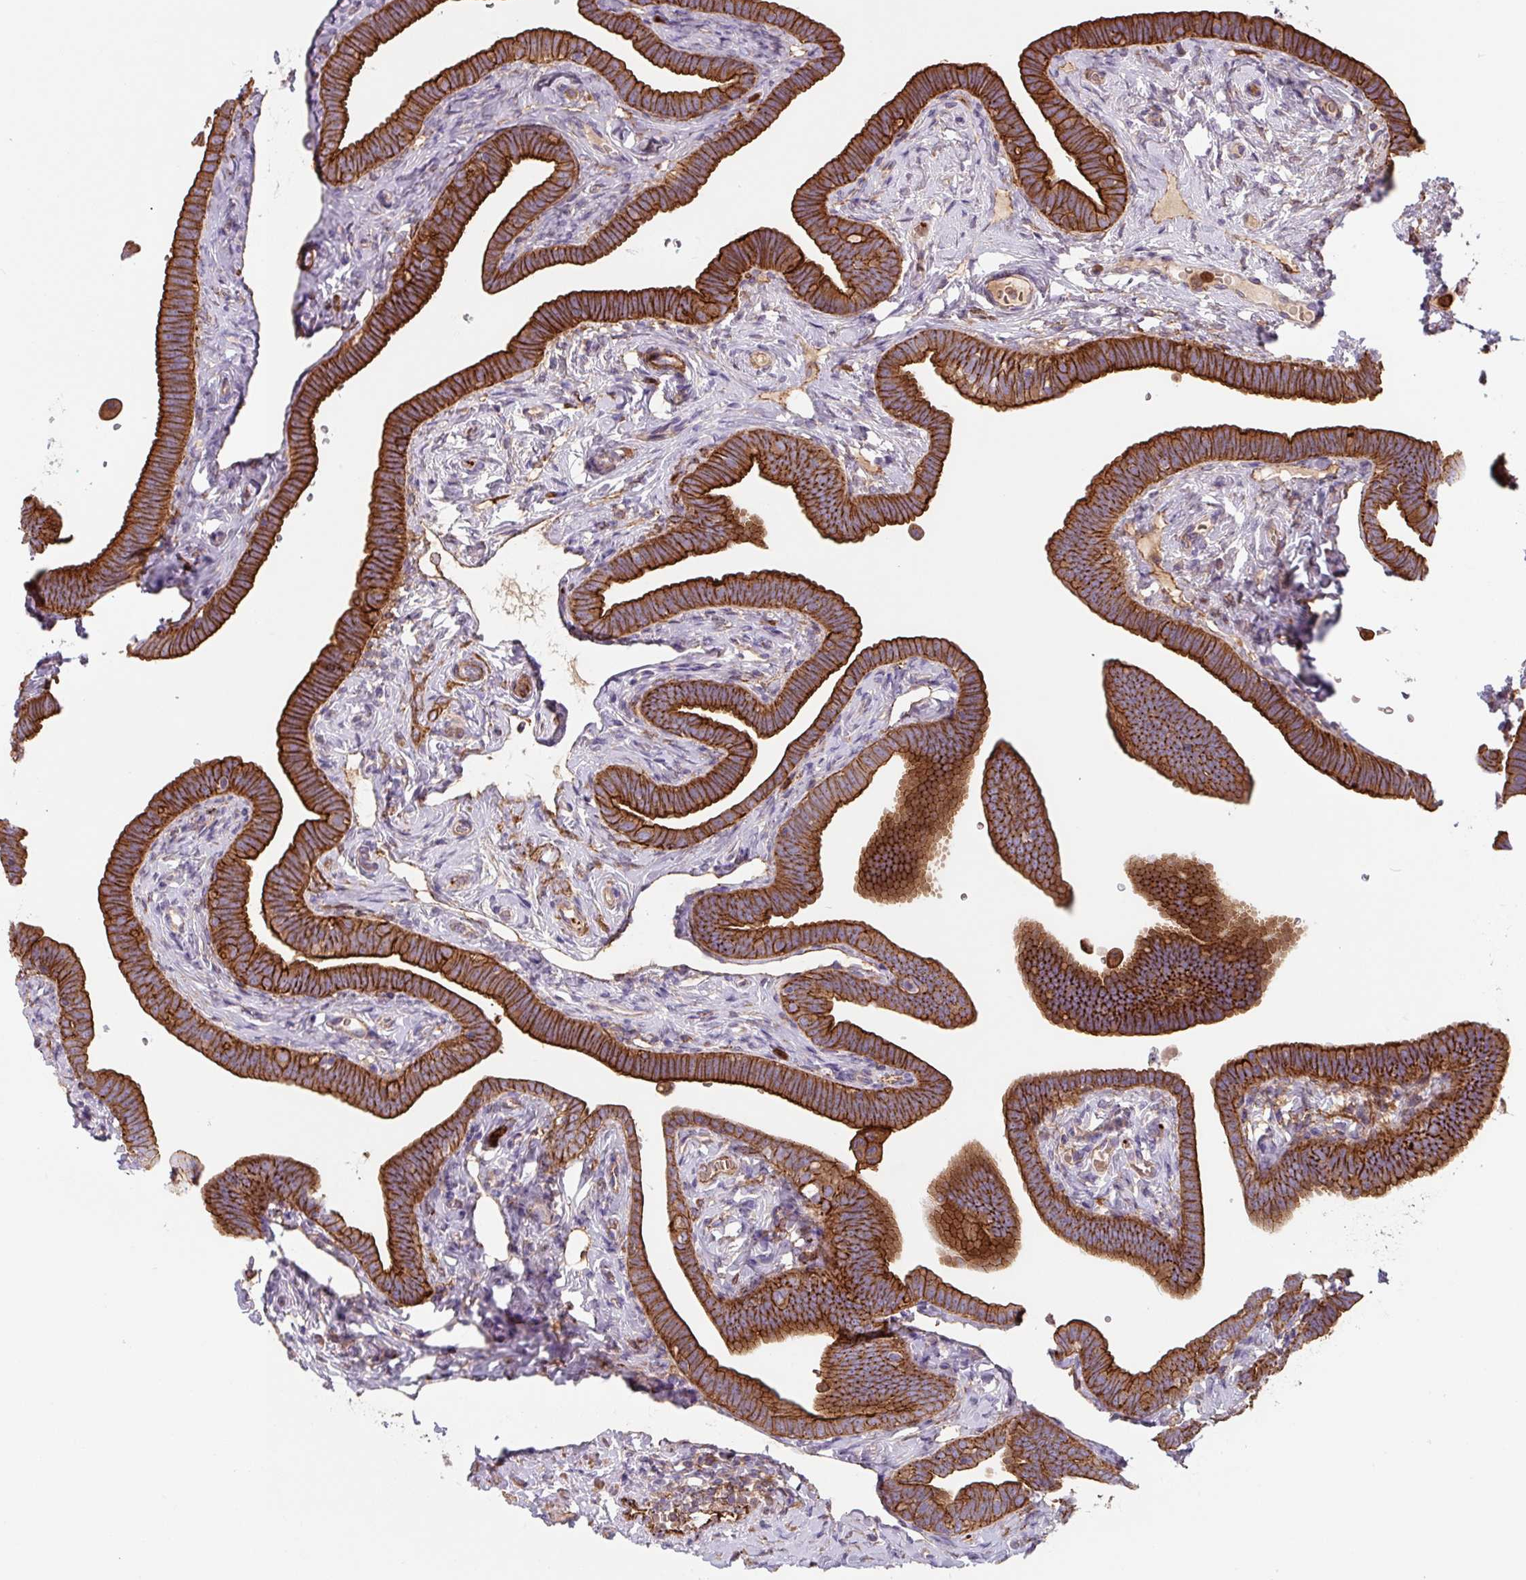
{"staining": {"intensity": "strong", "quantity": ">75%", "location": "cytoplasmic/membranous"}, "tissue": "fallopian tube", "cell_type": "Glandular cells", "image_type": "normal", "snomed": [{"axis": "morphology", "description": "Normal tissue, NOS"}, {"axis": "topography", "description": "Fallopian tube"}], "caption": "Strong cytoplasmic/membranous staining is seen in about >75% of glandular cells in benign fallopian tube.", "gene": "DHFR2", "patient": {"sex": "female", "age": 69}}